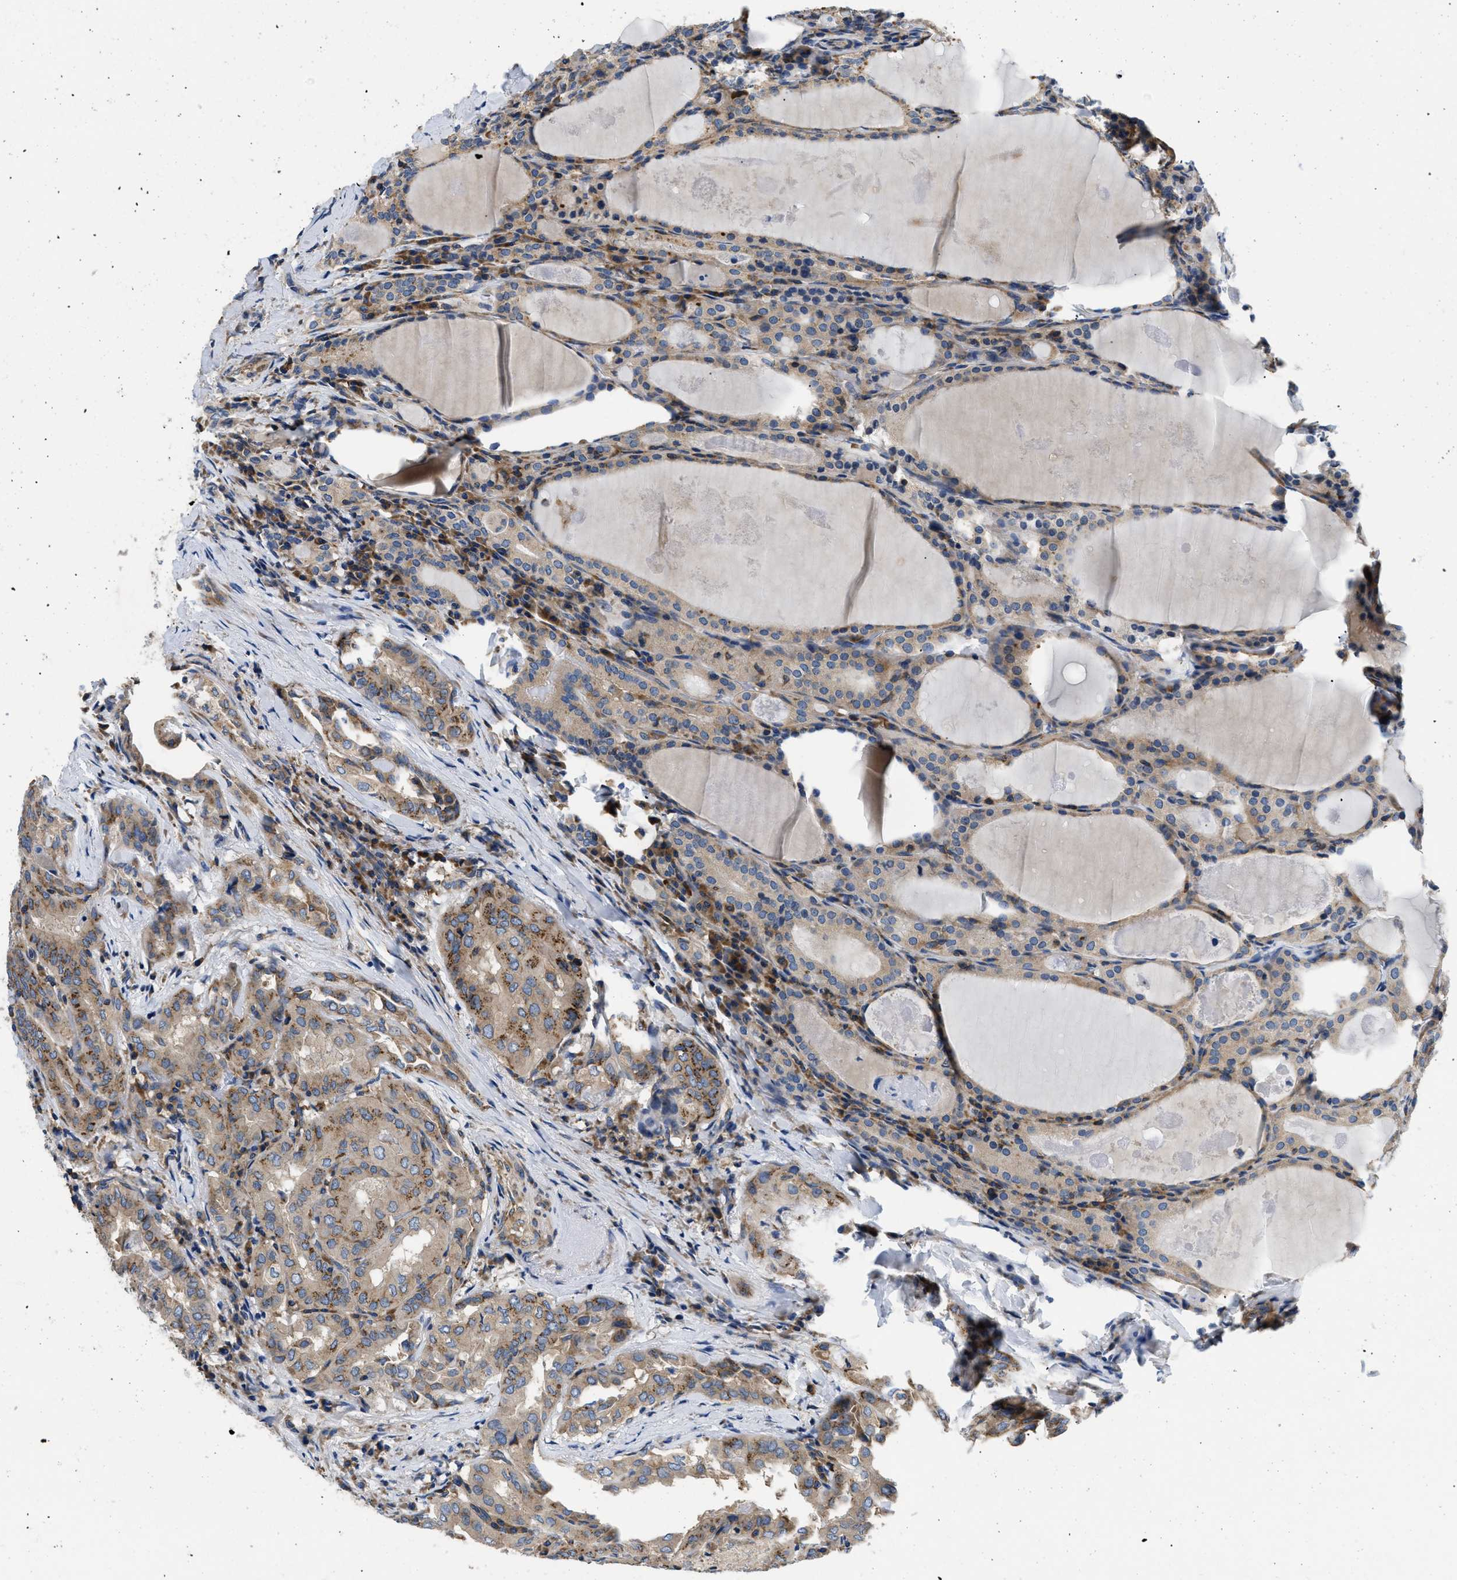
{"staining": {"intensity": "strong", "quantity": "25%-75%", "location": "cytoplasmic/membranous"}, "tissue": "thyroid cancer", "cell_type": "Tumor cells", "image_type": "cancer", "snomed": [{"axis": "morphology", "description": "Papillary adenocarcinoma, NOS"}, {"axis": "topography", "description": "Thyroid gland"}], "caption": "Immunohistochemical staining of thyroid cancer shows high levels of strong cytoplasmic/membranous protein positivity in approximately 25%-75% of tumor cells.", "gene": "ABCF1", "patient": {"sex": "female", "age": 42}}